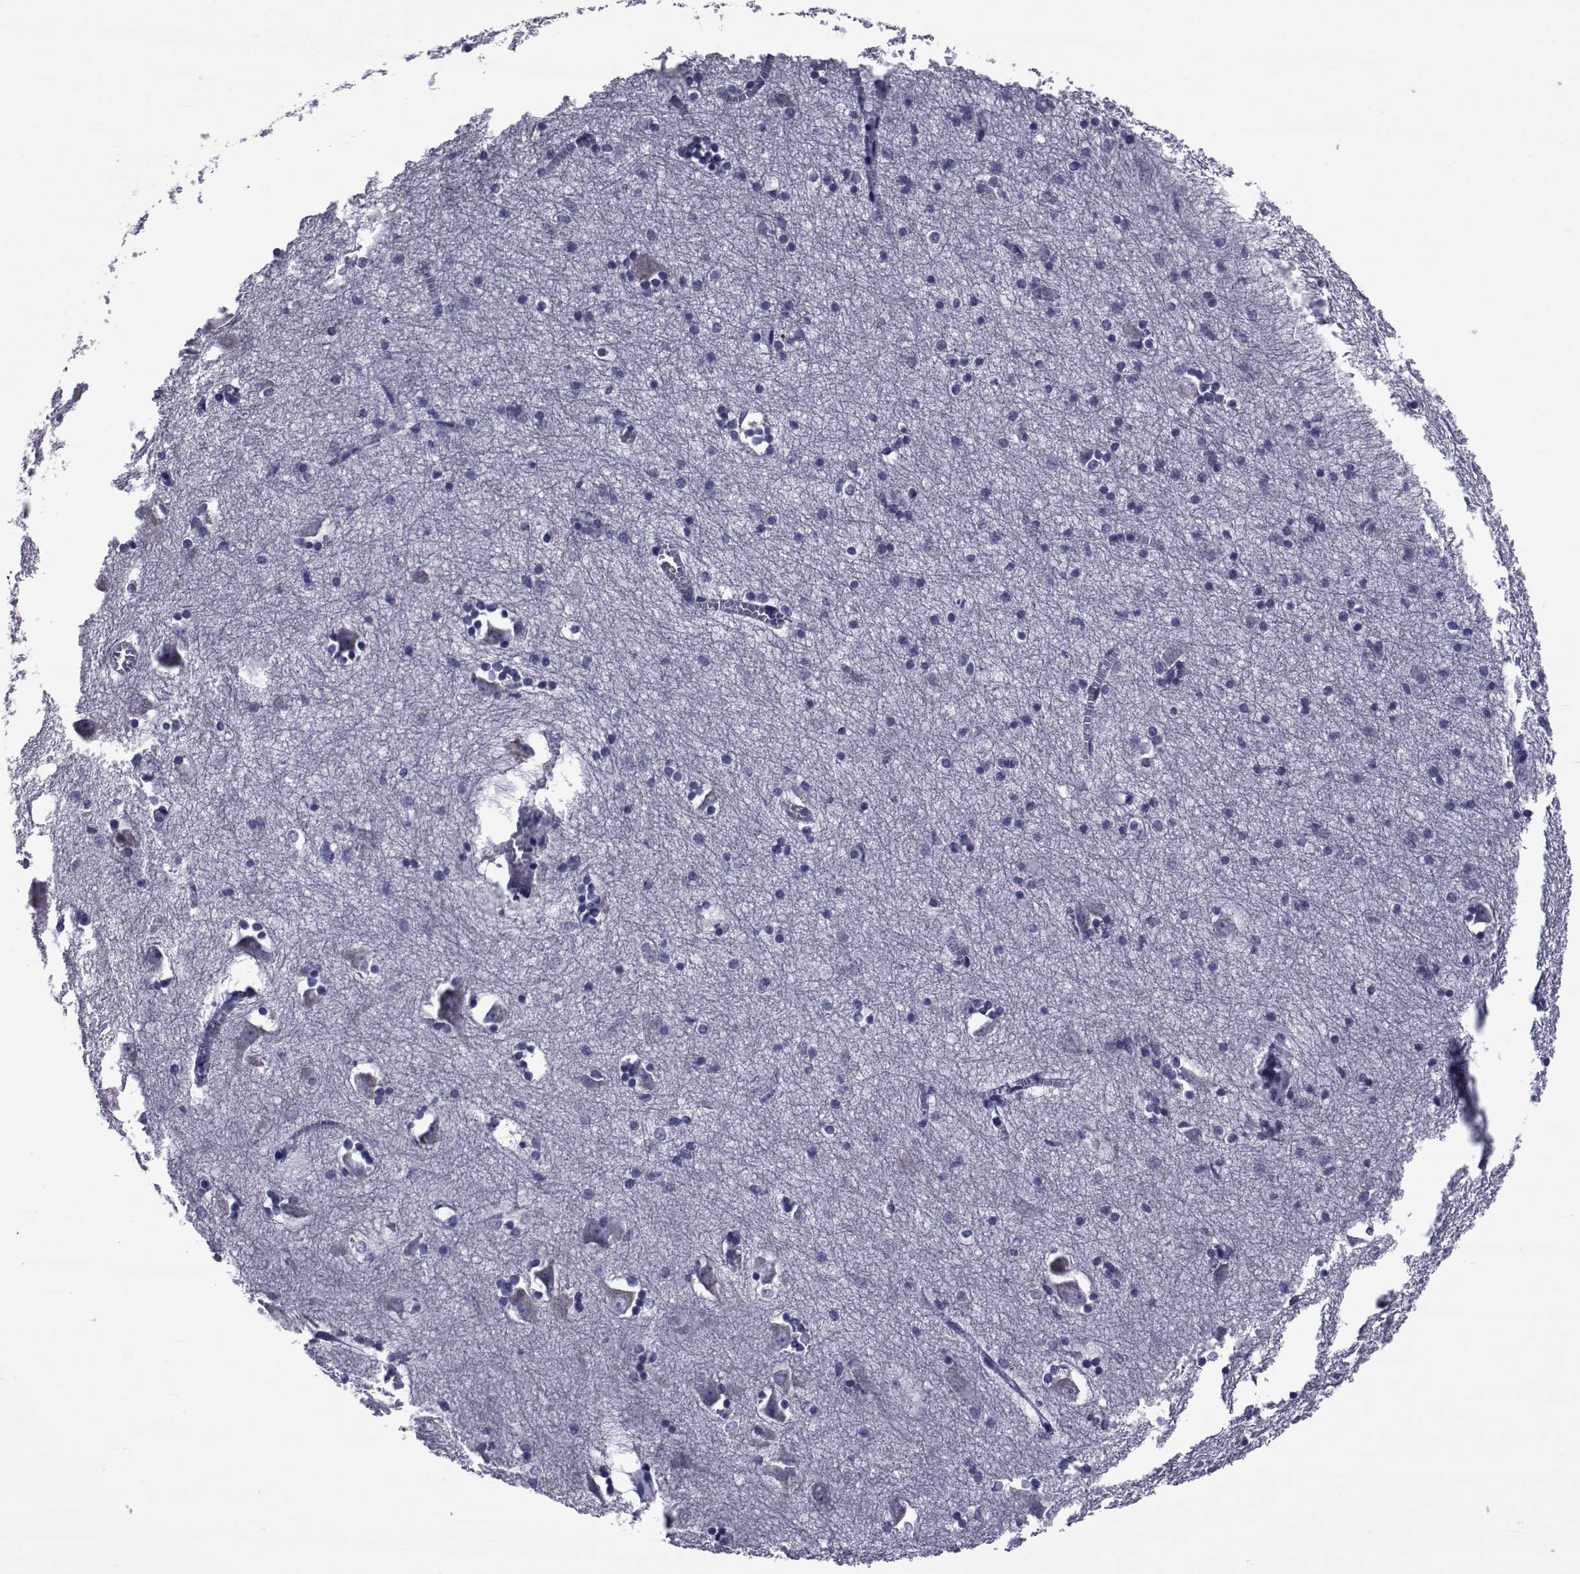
{"staining": {"intensity": "negative", "quantity": "none", "location": "none"}, "tissue": "hippocampus", "cell_type": "Glial cells", "image_type": "normal", "snomed": [{"axis": "morphology", "description": "Normal tissue, NOS"}, {"axis": "topography", "description": "Lateral ventricle wall"}, {"axis": "topography", "description": "Hippocampus"}], "caption": "Glial cells show no significant staining in unremarkable hippocampus. (DAB (3,3'-diaminobenzidine) IHC, high magnification).", "gene": "GKAP1", "patient": {"sex": "female", "age": 63}}